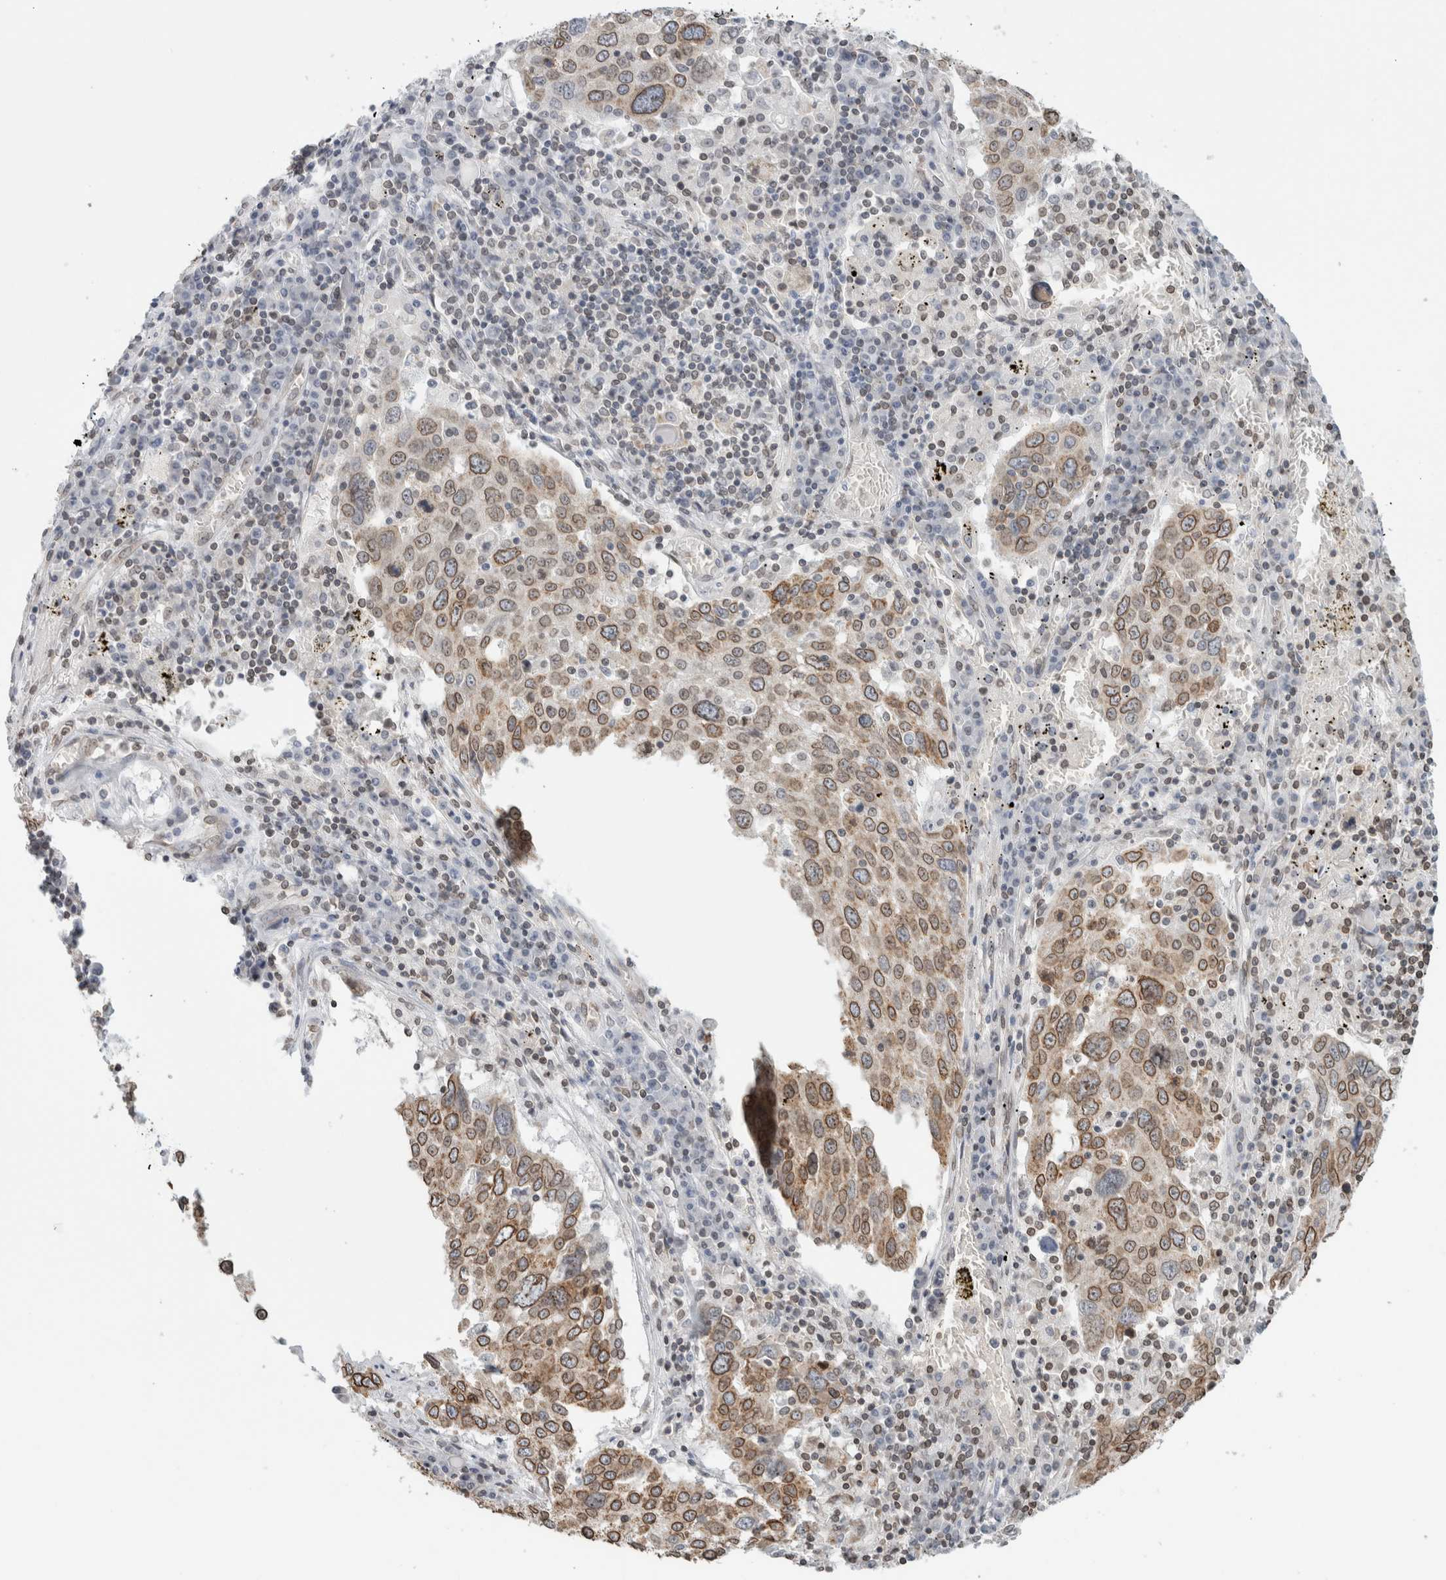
{"staining": {"intensity": "moderate", "quantity": ">75%", "location": "cytoplasmic/membranous,nuclear"}, "tissue": "lung cancer", "cell_type": "Tumor cells", "image_type": "cancer", "snomed": [{"axis": "morphology", "description": "Squamous cell carcinoma, NOS"}, {"axis": "topography", "description": "Lung"}], "caption": "About >75% of tumor cells in squamous cell carcinoma (lung) demonstrate moderate cytoplasmic/membranous and nuclear protein positivity as visualized by brown immunohistochemical staining.", "gene": "RBMX2", "patient": {"sex": "male", "age": 65}}